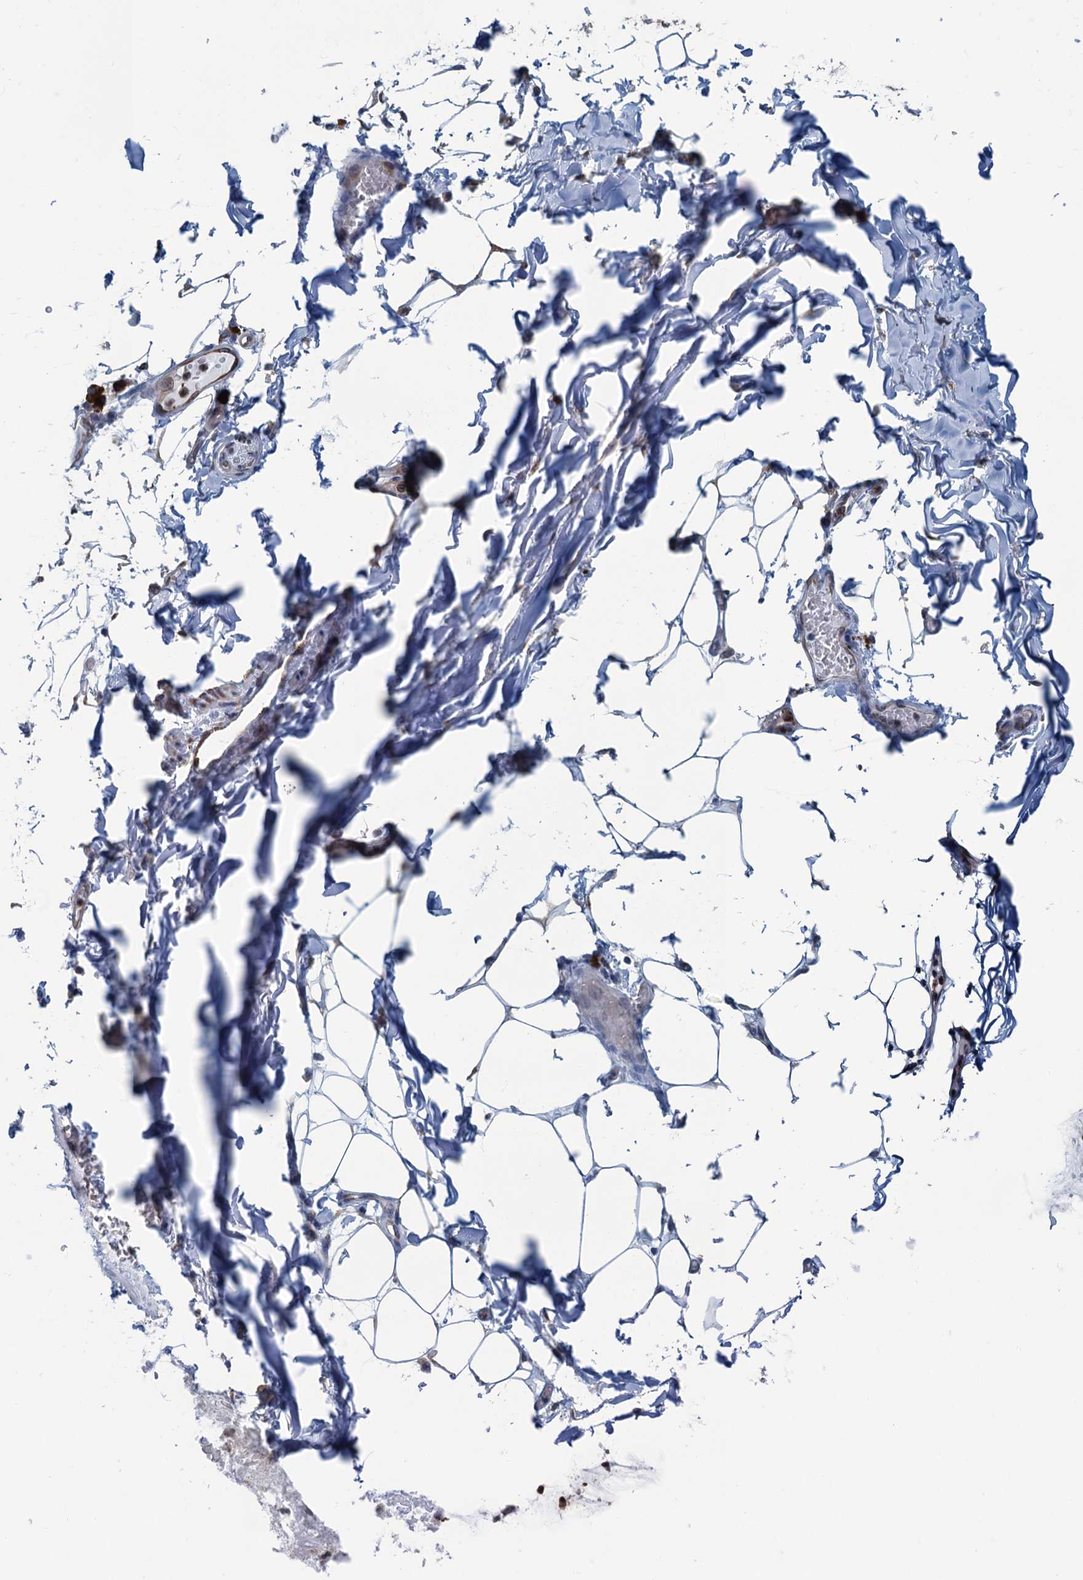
{"staining": {"intensity": "moderate", "quantity": "25%-75%", "location": "cytoplasmic/membranous"}, "tissue": "adipose tissue", "cell_type": "Adipocytes", "image_type": "normal", "snomed": [{"axis": "morphology", "description": "Normal tissue, NOS"}, {"axis": "topography", "description": "Lymph node"}, {"axis": "topography", "description": "Cartilage tissue"}, {"axis": "topography", "description": "Bronchus"}], "caption": "Immunohistochemistry (DAB (3,3'-diaminobenzidine)) staining of unremarkable adipose tissue demonstrates moderate cytoplasmic/membranous protein staining in about 25%-75% of adipocytes. (DAB (3,3'-diaminobenzidine) = brown stain, brightfield microscopy at high magnification).", "gene": "TMEM205", "patient": {"sex": "male", "age": 63}}